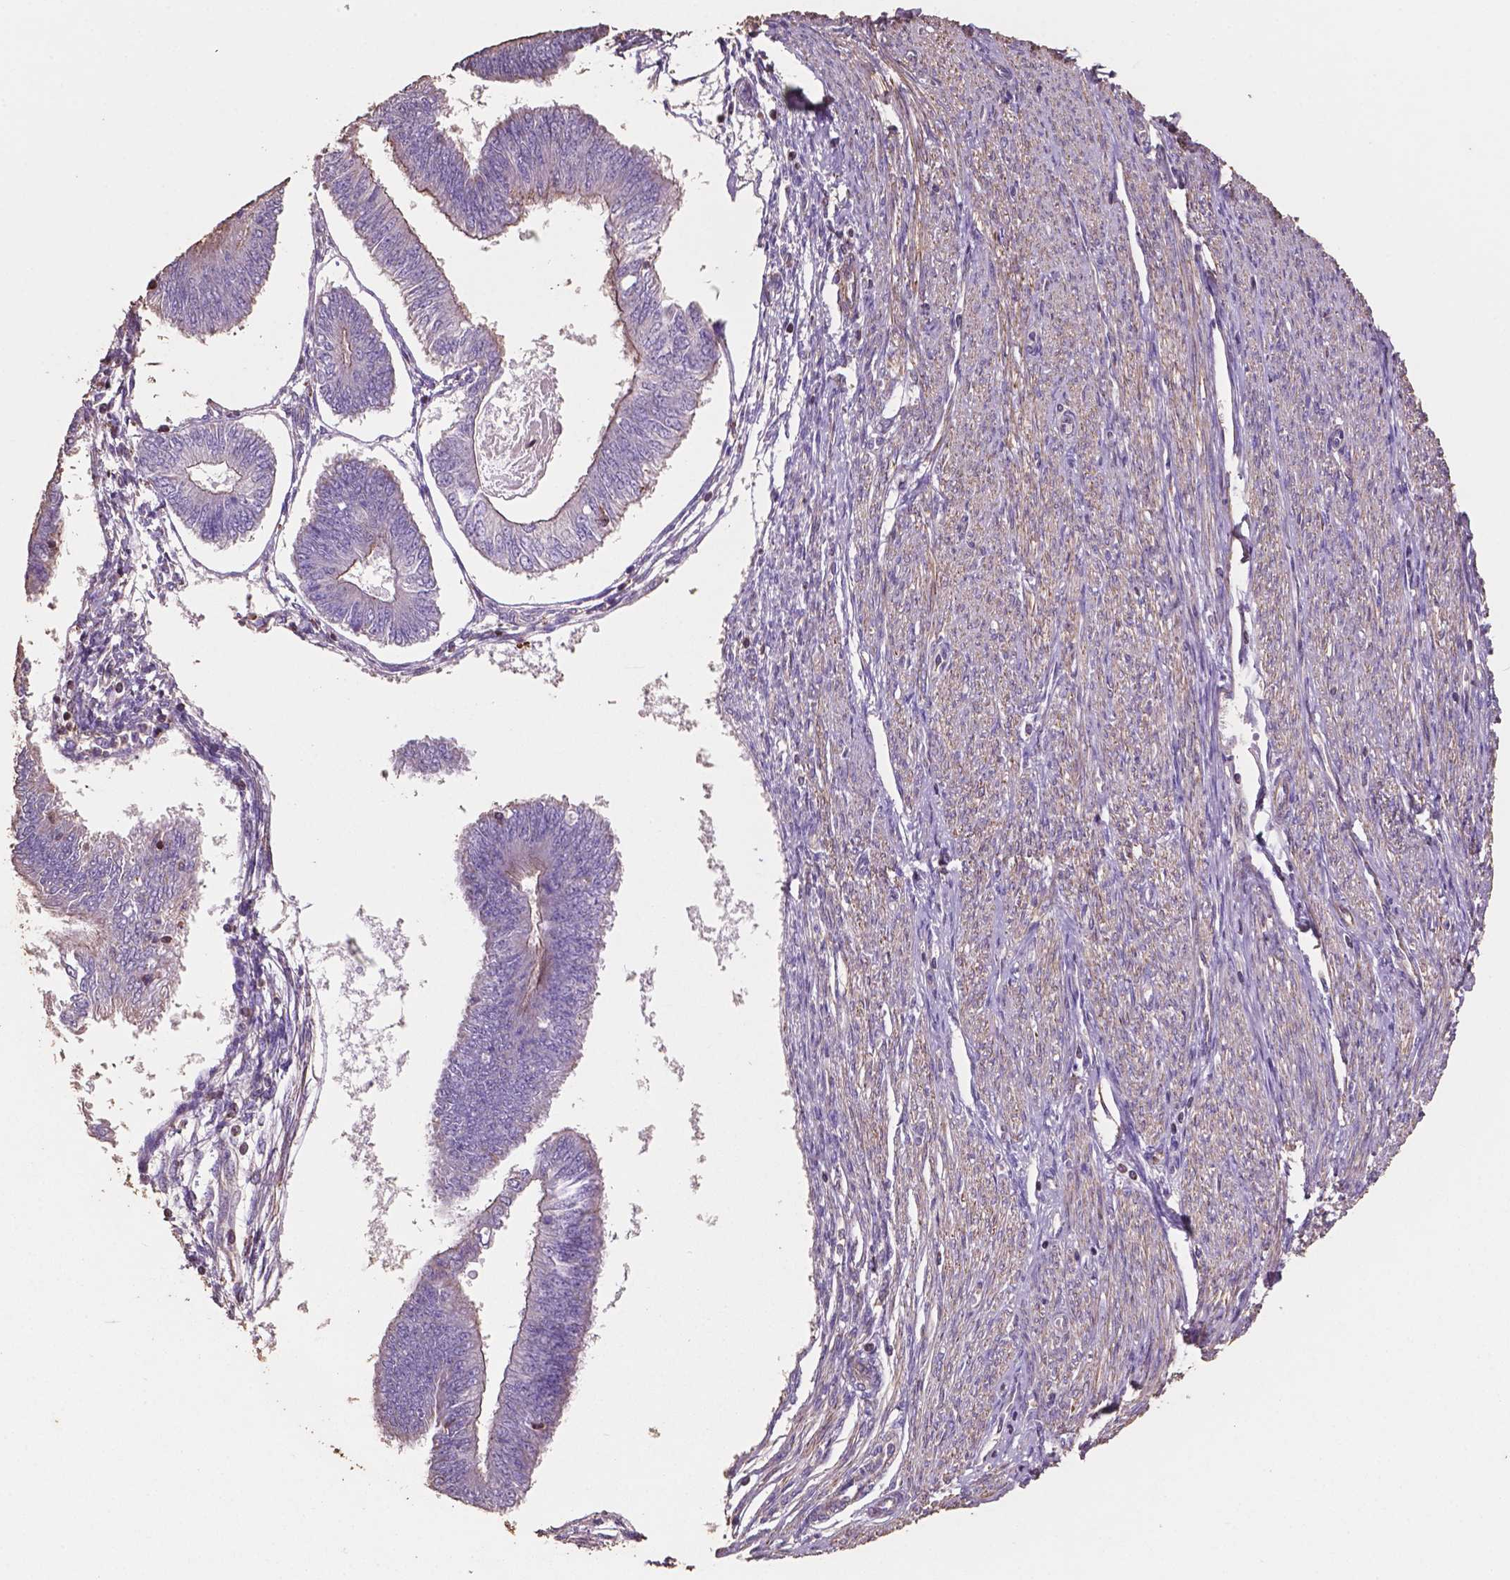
{"staining": {"intensity": "weak", "quantity": "<25%", "location": "cytoplasmic/membranous"}, "tissue": "endometrial cancer", "cell_type": "Tumor cells", "image_type": "cancer", "snomed": [{"axis": "morphology", "description": "Adenocarcinoma, NOS"}, {"axis": "topography", "description": "Endometrium"}], "caption": "Immunohistochemistry of human endometrial cancer displays no positivity in tumor cells.", "gene": "COMMD4", "patient": {"sex": "female", "age": 58}}